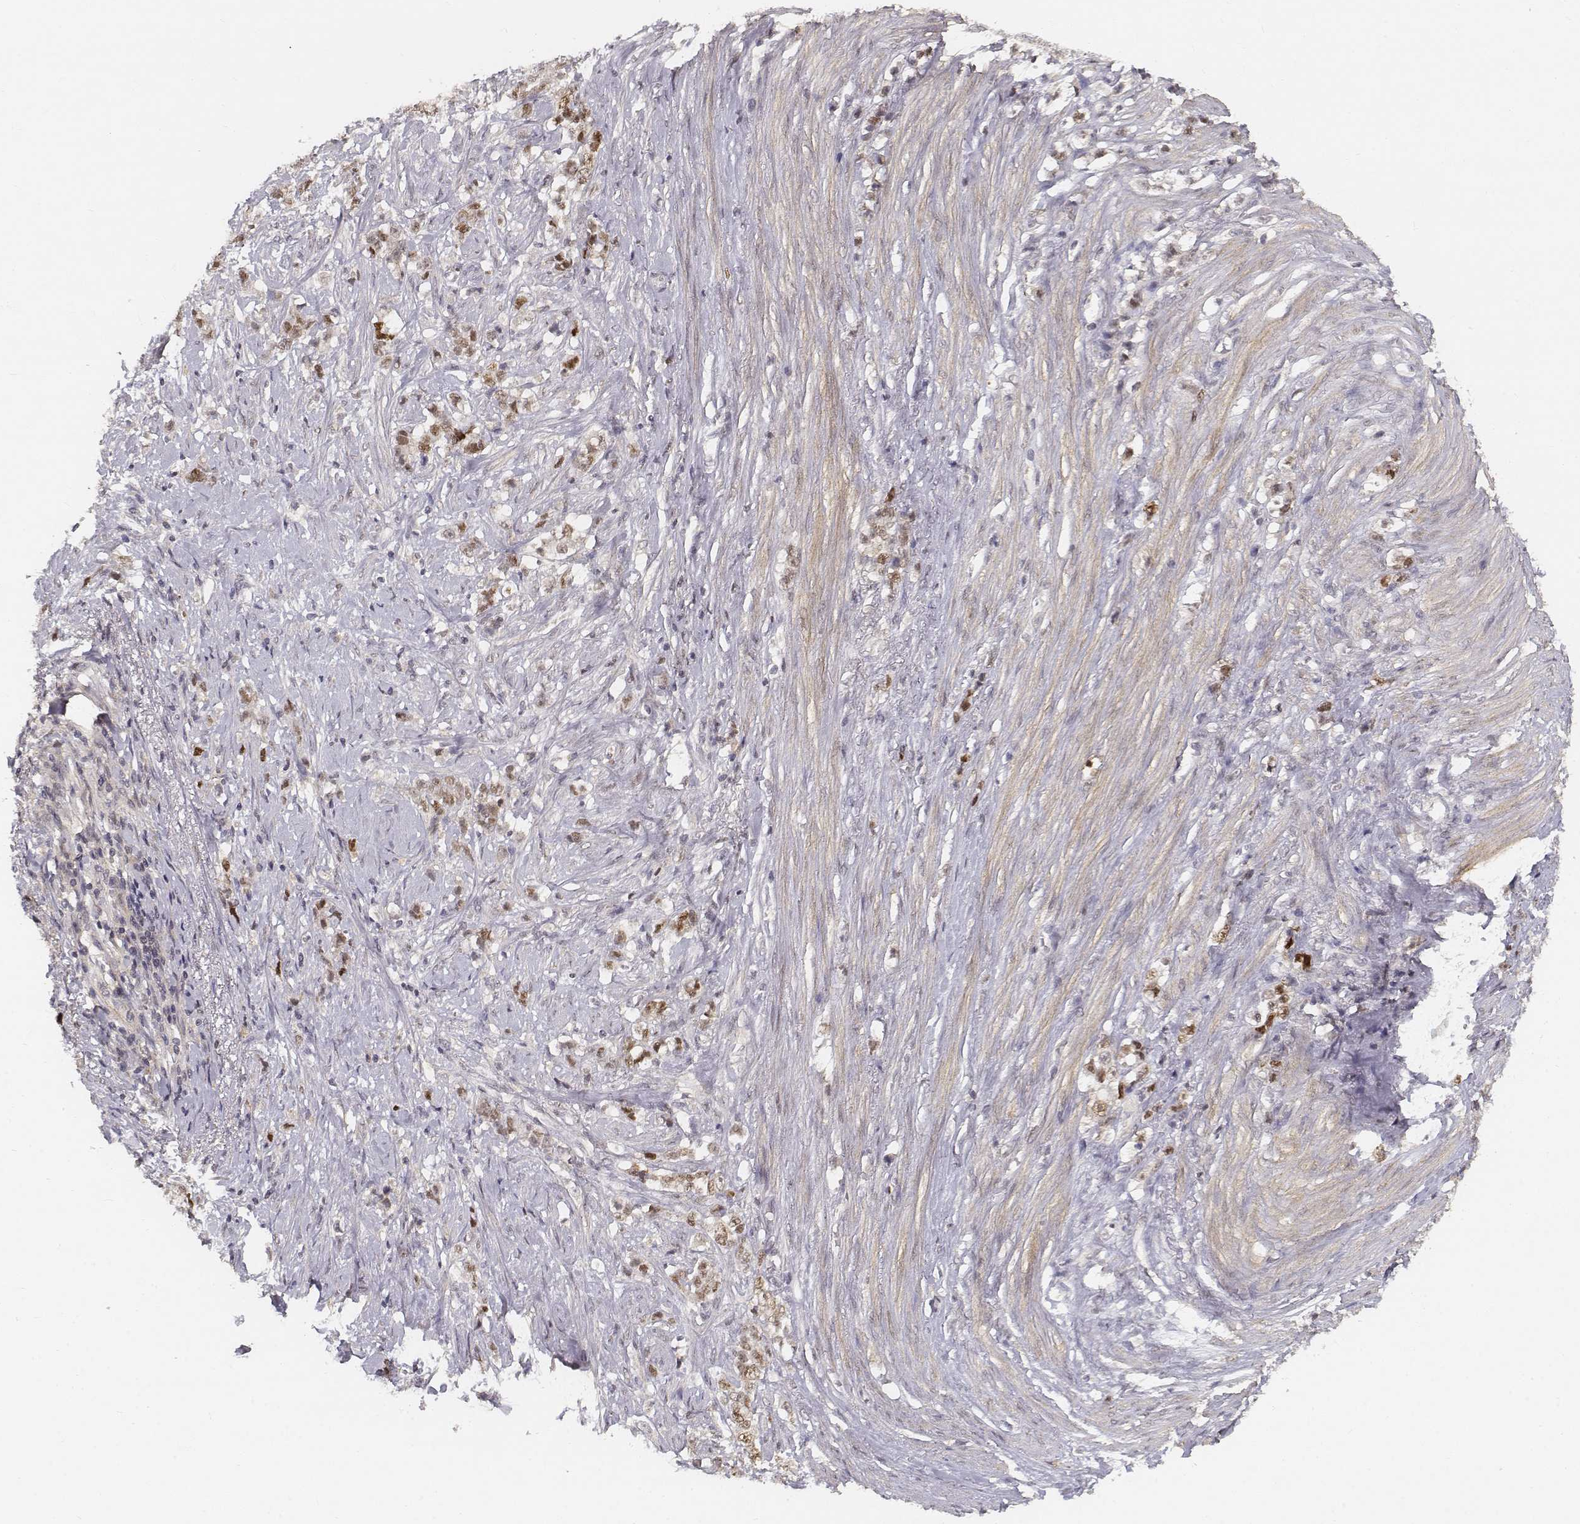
{"staining": {"intensity": "moderate", "quantity": ">75%", "location": "nuclear"}, "tissue": "stomach cancer", "cell_type": "Tumor cells", "image_type": "cancer", "snomed": [{"axis": "morphology", "description": "Adenocarcinoma, NOS"}, {"axis": "topography", "description": "Stomach, lower"}], "caption": "Adenocarcinoma (stomach) was stained to show a protein in brown. There is medium levels of moderate nuclear positivity in about >75% of tumor cells. The staining was performed using DAB, with brown indicating positive protein expression. Nuclei are stained blue with hematoxylin.", "gene": "FANCD2", "patient": {"sex": "male", "age": 88}}